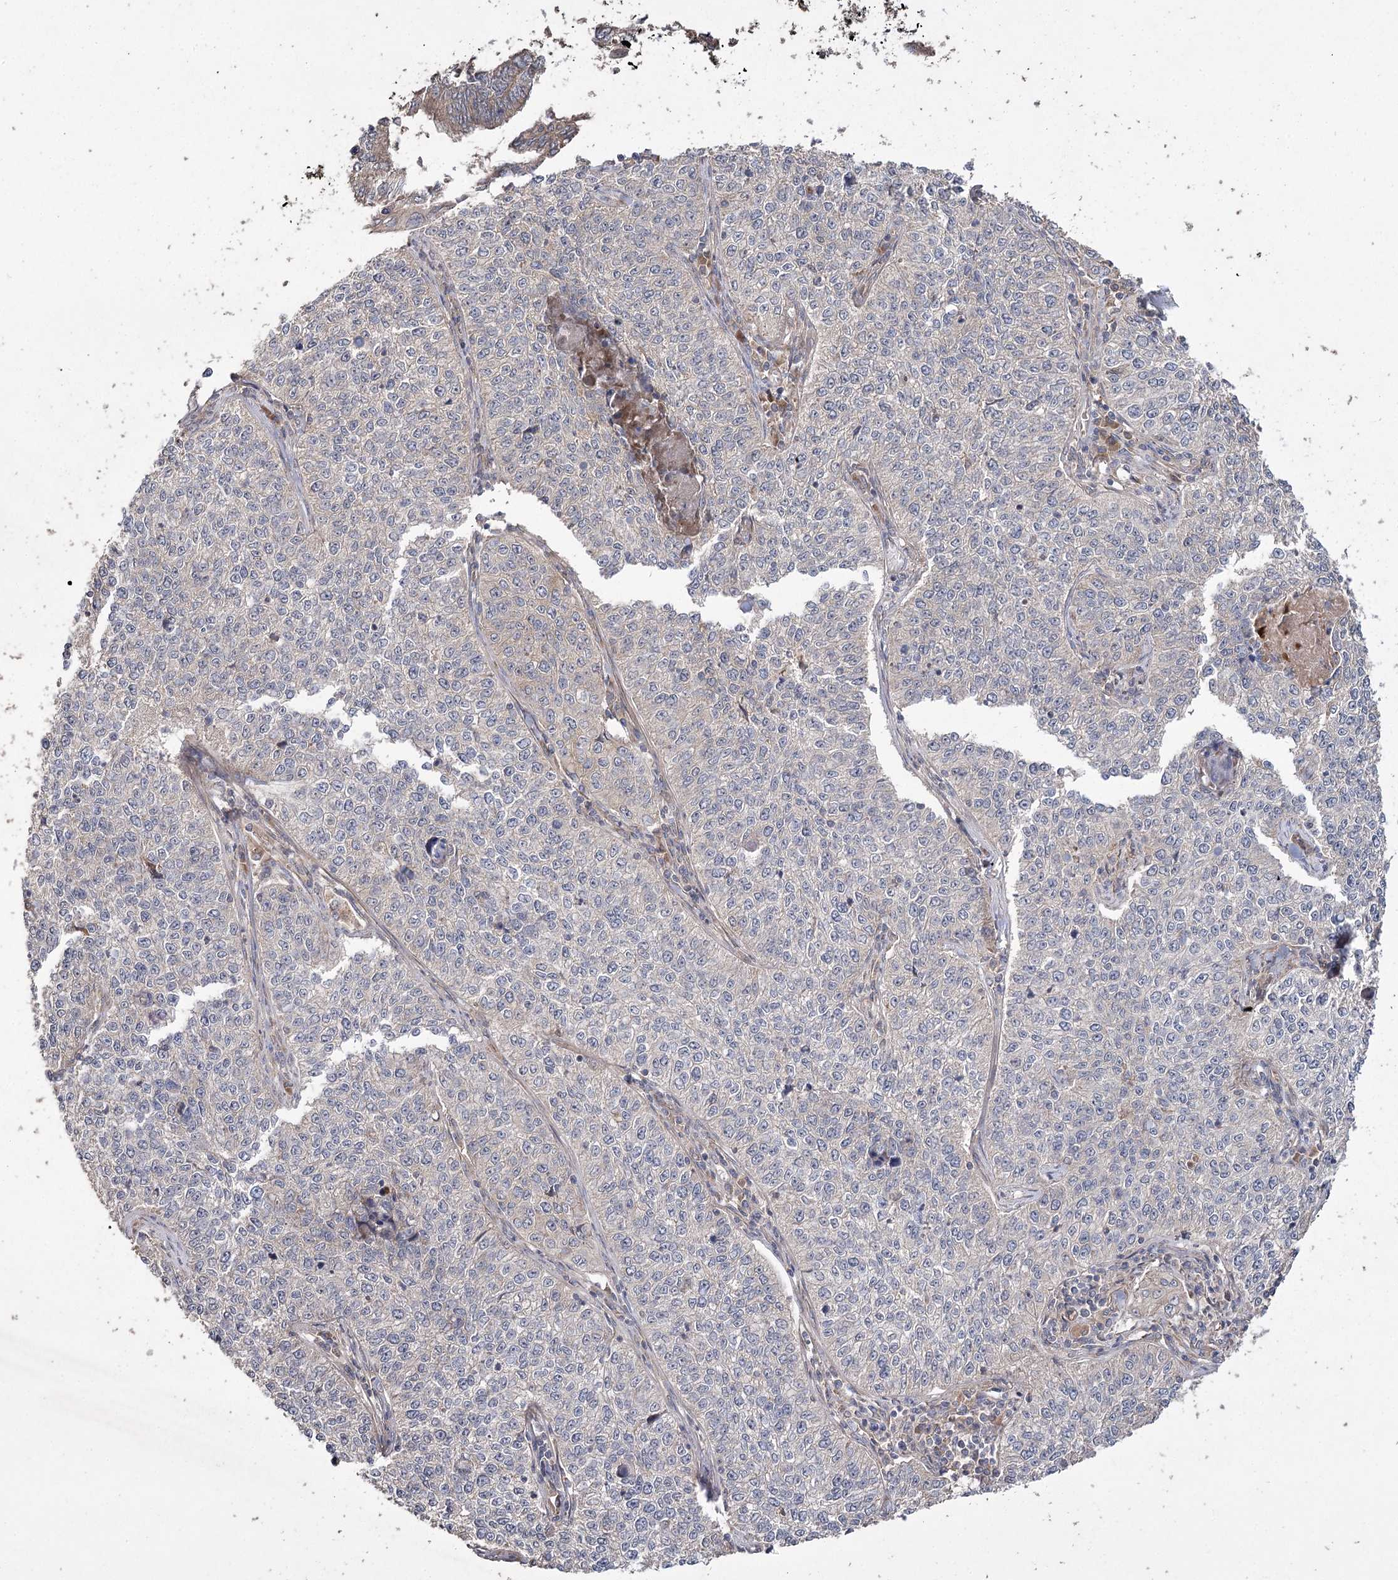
{"staining": {"intensity": "negative", "quantity": "none", "location": "none"}, "tissue": "cervical cancer", "cell_type": "Tumor cells", "image_type": "cancer", "snomed": [{"axis": "morphology", "description": "Squamous cell carcinoma, NOS"}, {"axis": "topography", "description": "Cervix"}], "caption": "Tumor cells show no significant expression in cervical squamous cell carcinoma. (DAB (3,3'-diaminobenzidine) IHC with hematoxylin counter stain).", "gene": "RIN2", "patient": {"sex": "female", "age": 35}}